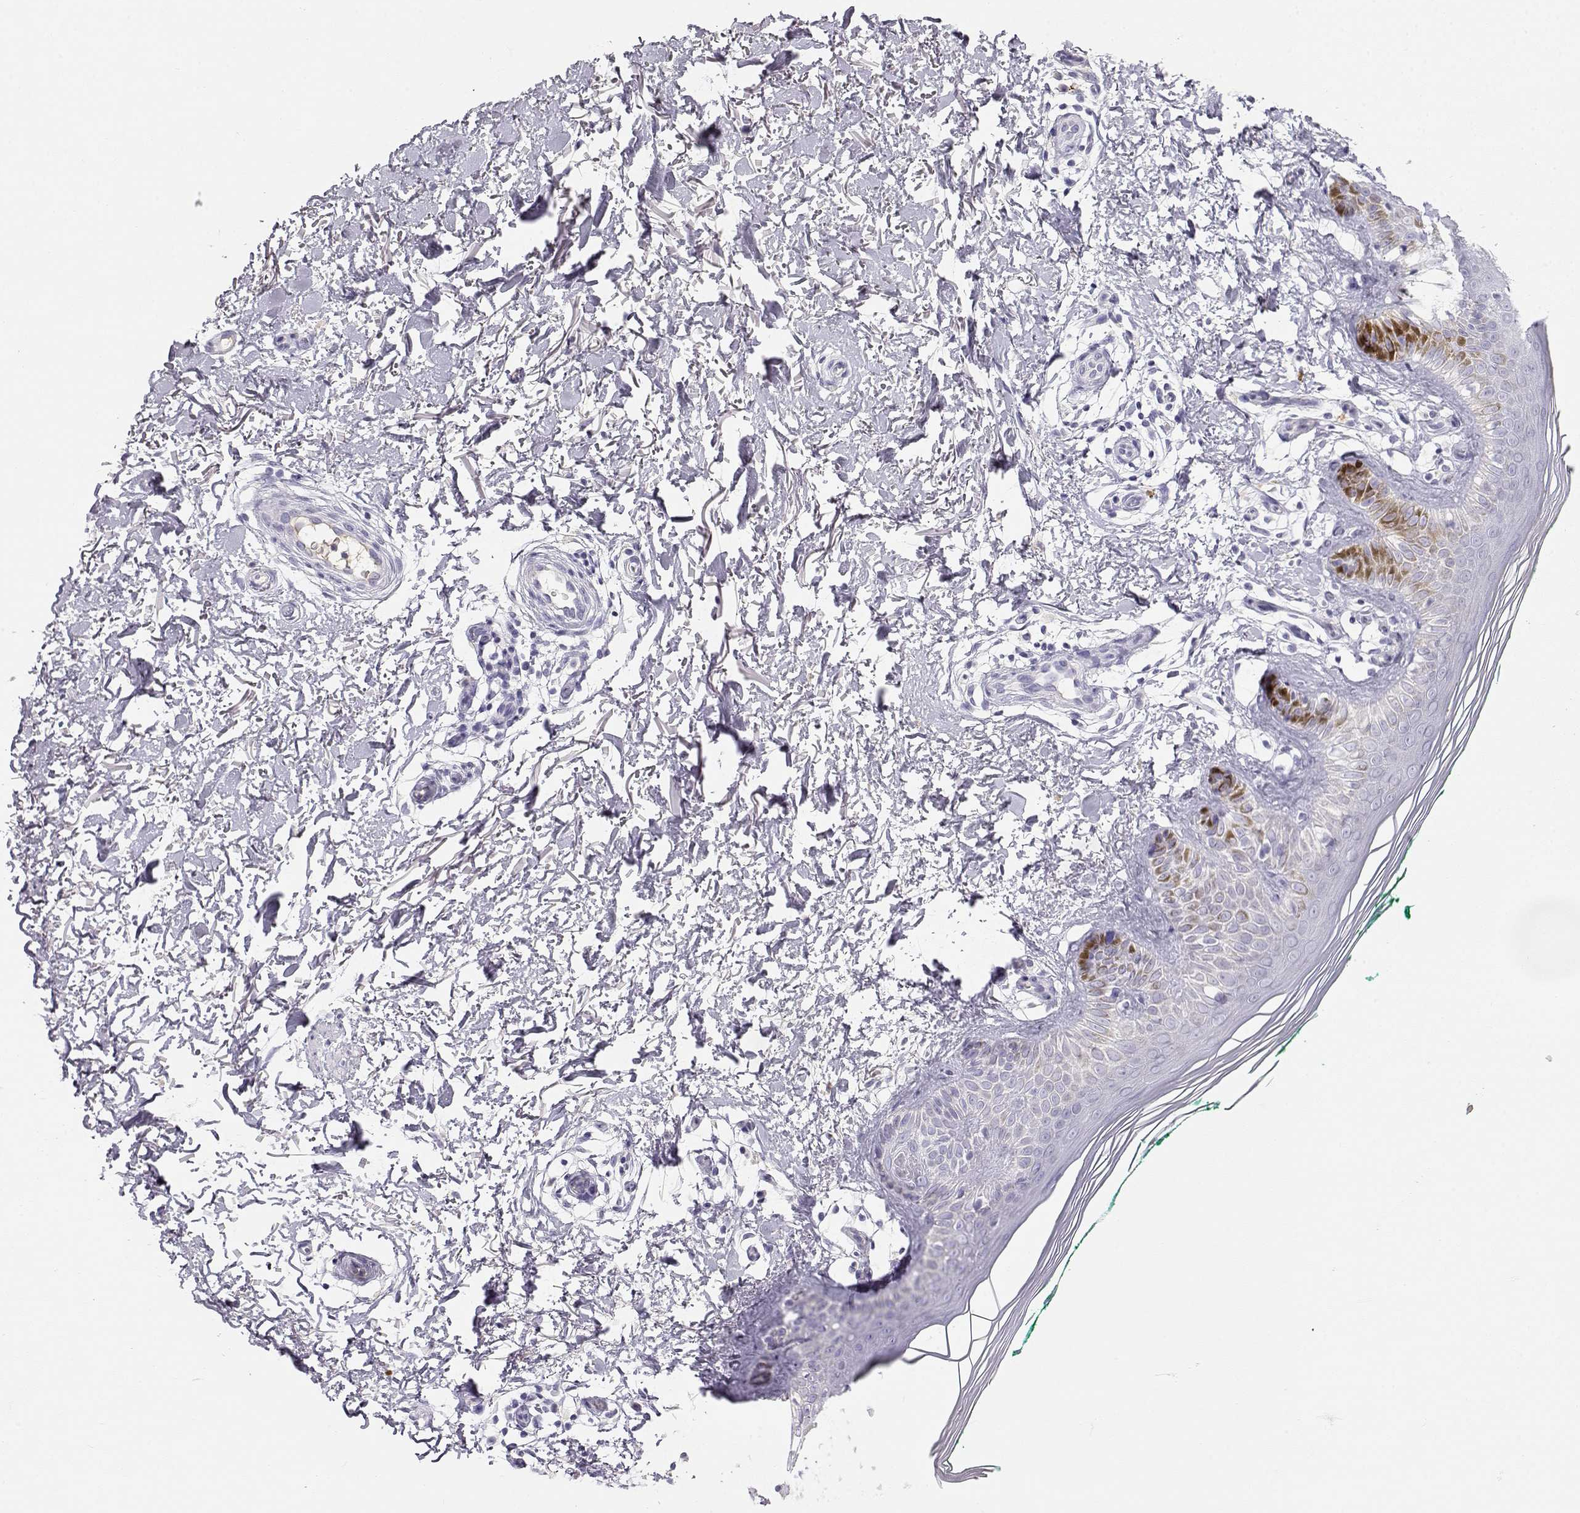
{"staining": {"intensity": "negative", "quantity": "none", "location": "none"}, "tissue": "skin", "cell_type": "Fibroblasts", "image_type": "normal", "snomed": [{"axis": "morphology", "description": "Normal tissue, NOS"}, {"axis": "morphology", "description": "Inflammation, NOS"}, {"axis": "morphology", "description": "Fibrosis, NOS"}, {"axis": "topography", "description": "Skin"}], "caption": "IHC micrograph of benign skin: skin stained with DAB (3,3'-diaminobenzidine) reveals no significant protein positivity in fibroblasts.", "gene": "GPR174", "patient": {"sex": "male", "age": 71}}